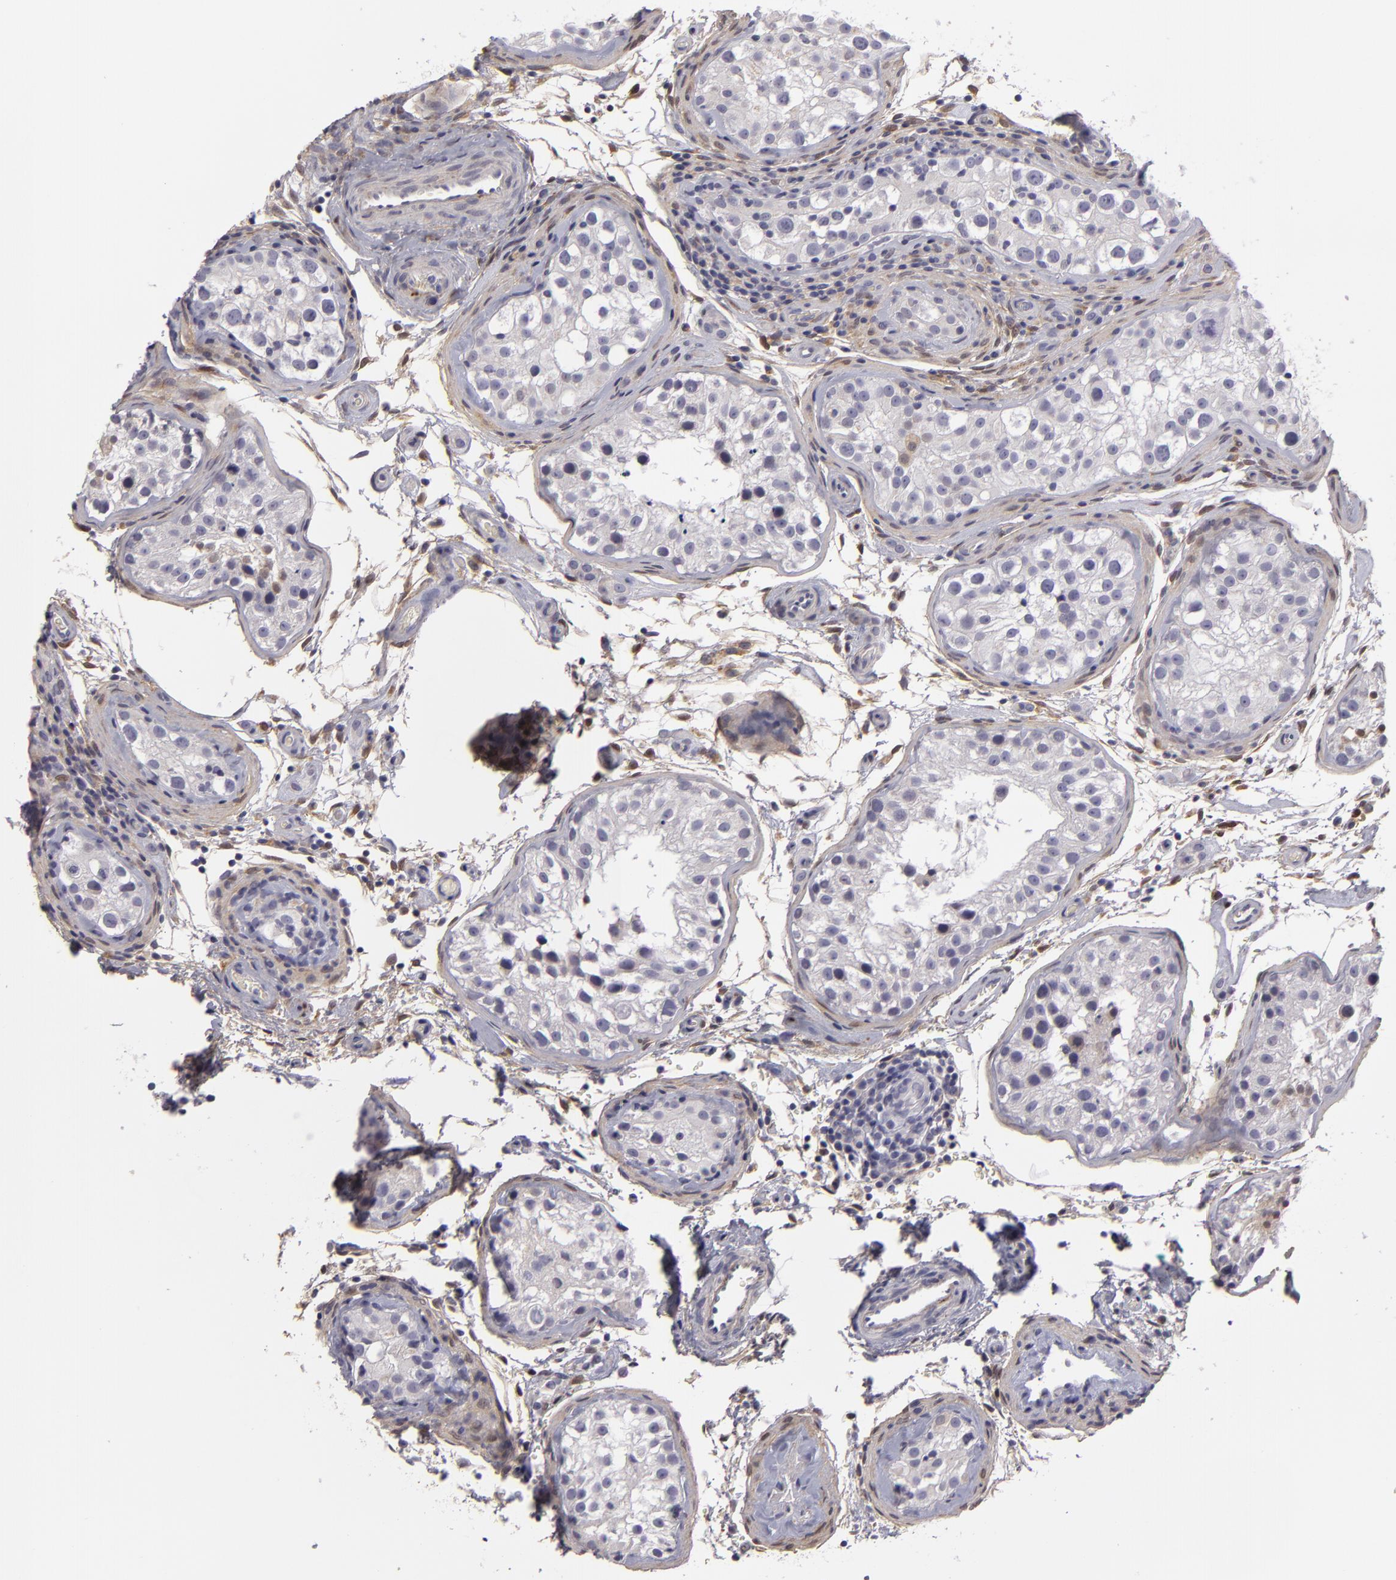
{"staining": {"intensity": "negative", "quantity": "none", "location": "none"}, "tissue": "testis", "cell_type": "Cells in seminiferous ducts", "image_type": "normal", "snomed": [{"axis": "morphology", "description": "Normal tissue, NOS"}, {"axis": "topography", "description": "Testis"}], "caption": "Immunohistochemistry histopathology image of normal testis stained for a protein (brown), which shows no expression in cells in seminiferous ducts.", "gene": "EFS", "patient": {"sex": "male", "age": 24}}